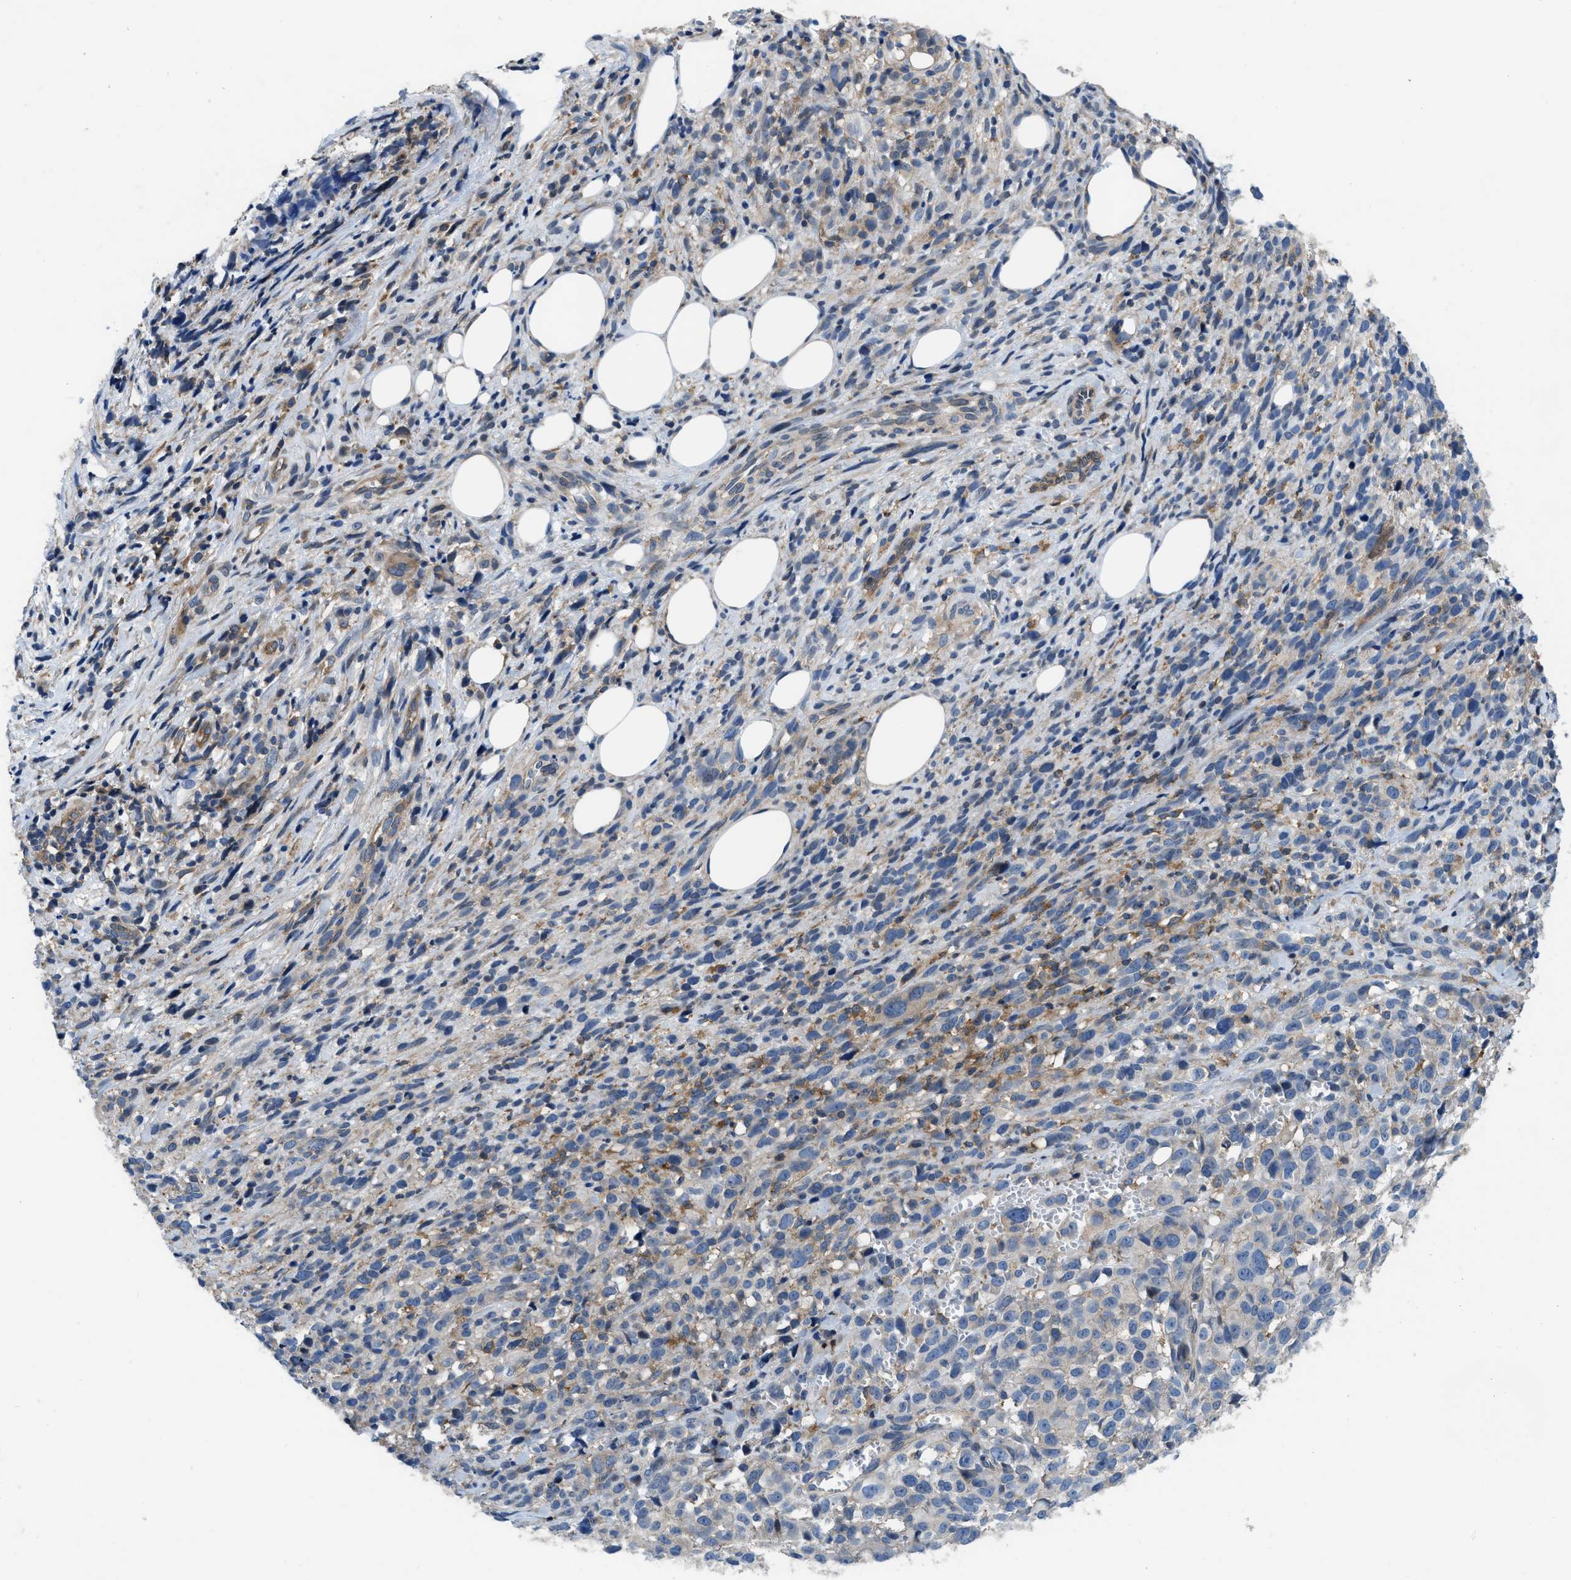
{"staining": {"intensity": "negative", "quantity": "none", "location": "none"}, "tissue": "melanoma", "cell_type": "Tumor cells", "image_type": "cancer", "snomed": [{"axis": "morphology", "description": "Malignant melanoma, NOS"}, {"axis": "topography", "description": "Skin"}], "caption": "Tumor cells show no significant protein staining in malignant melanoma.", "gene": "MYO18A", "patient": {"sex": "female", "age": 55}}